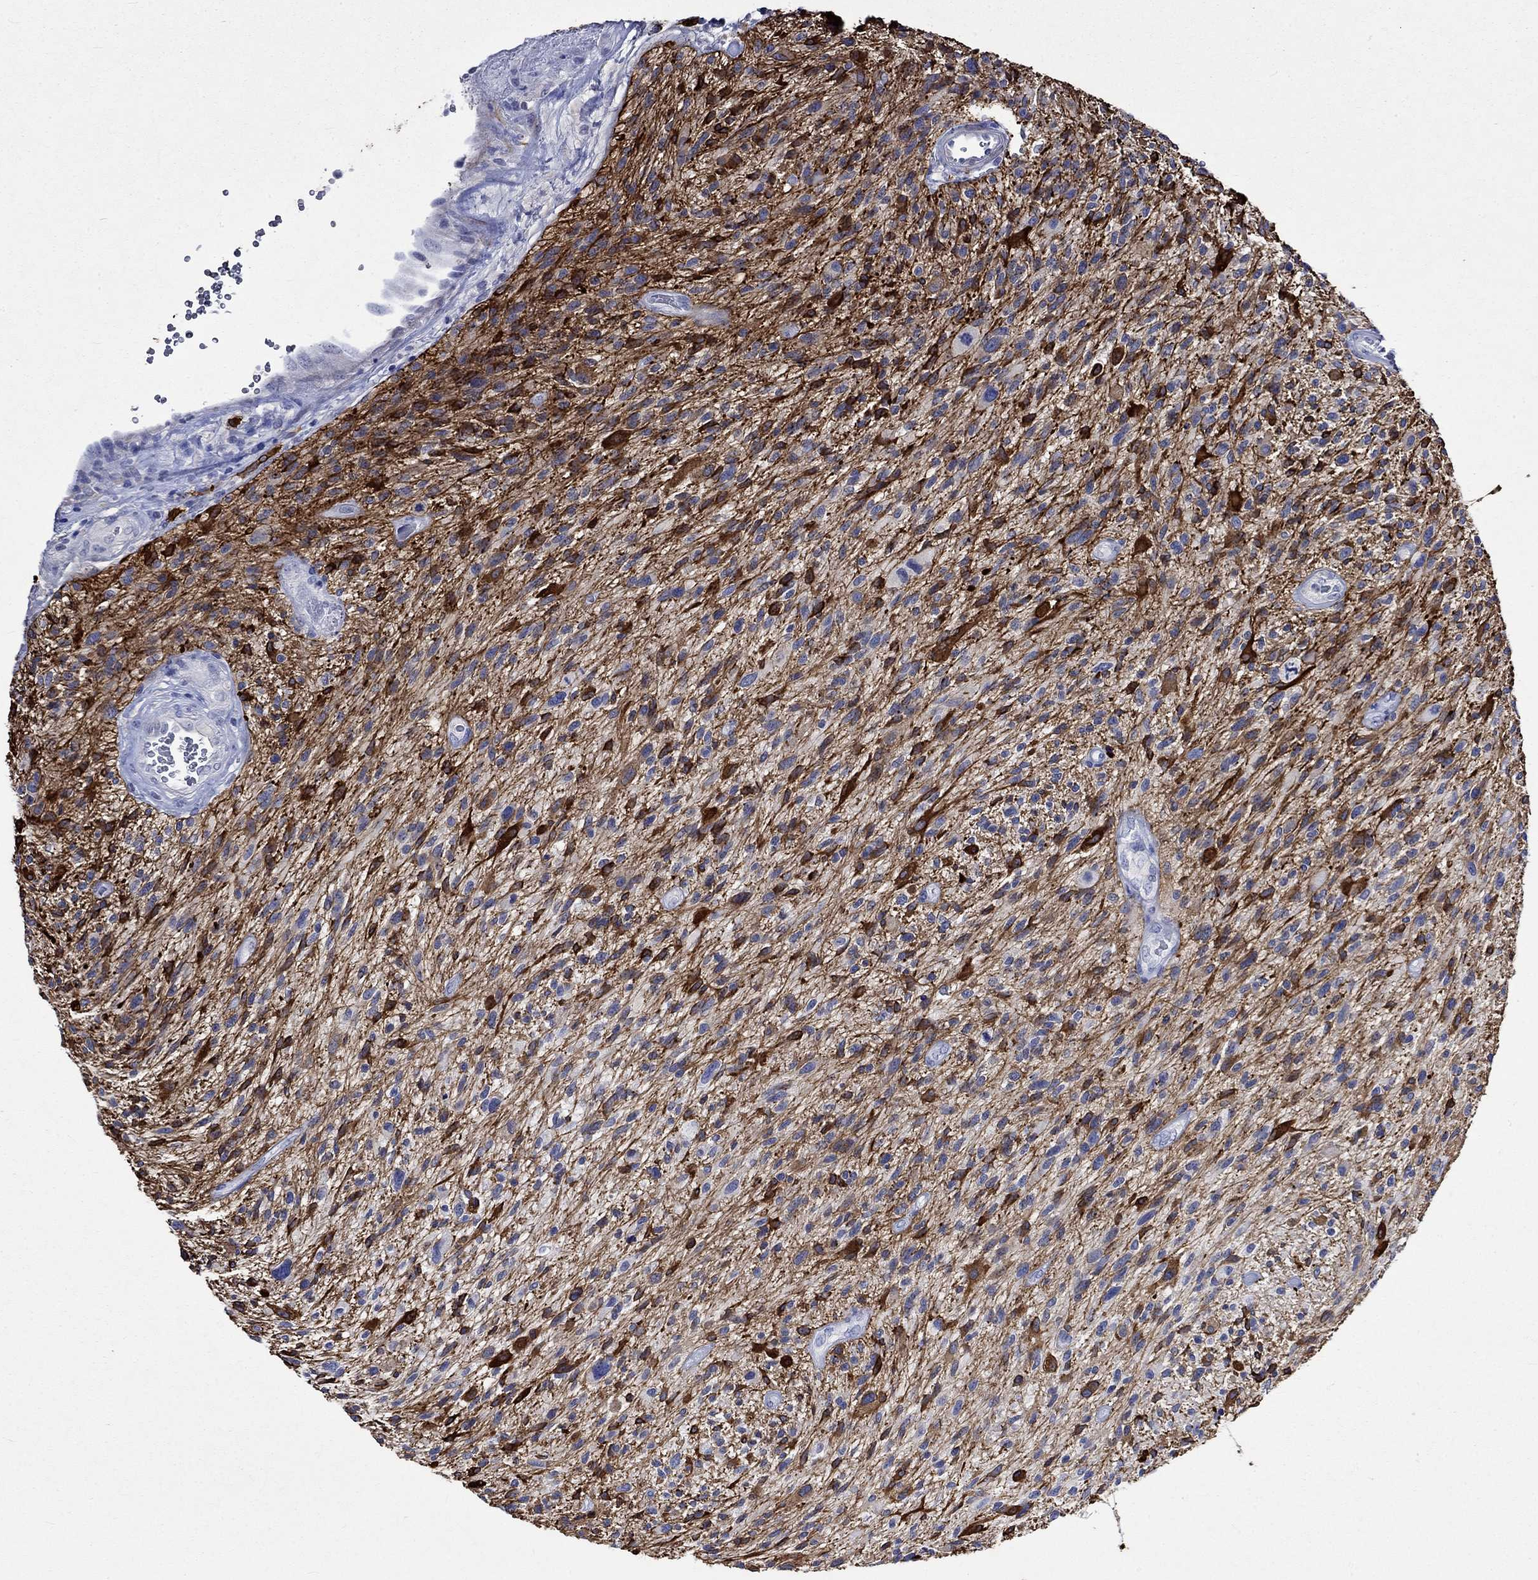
{"staining": {"intensity": "strong", "quantity": "<25%", "location": "cytoplasmic/membranous"}, "tissue": "glioma", "cell_type": "Tumor cells", "image_type": "cancer", "snomed": [{"axis": "morphology", "description": "Glioma, malignant, High grade"}, {"axis": "topography", "description": "Brain"}], "caption": "Immunohistochemistry histopathology image of neoplastic tissue: human malignant glioma (high-grade) stained using immunohistochemistry (IHC) shows medium levels of strong protein expression localized specifically in the cytoplasmic/membranous of tumor cells, appearing as a cytoplasmic/membranous brown color.", "gene": "CRYAB", "patient": {"sex": "male", "age": 47}}